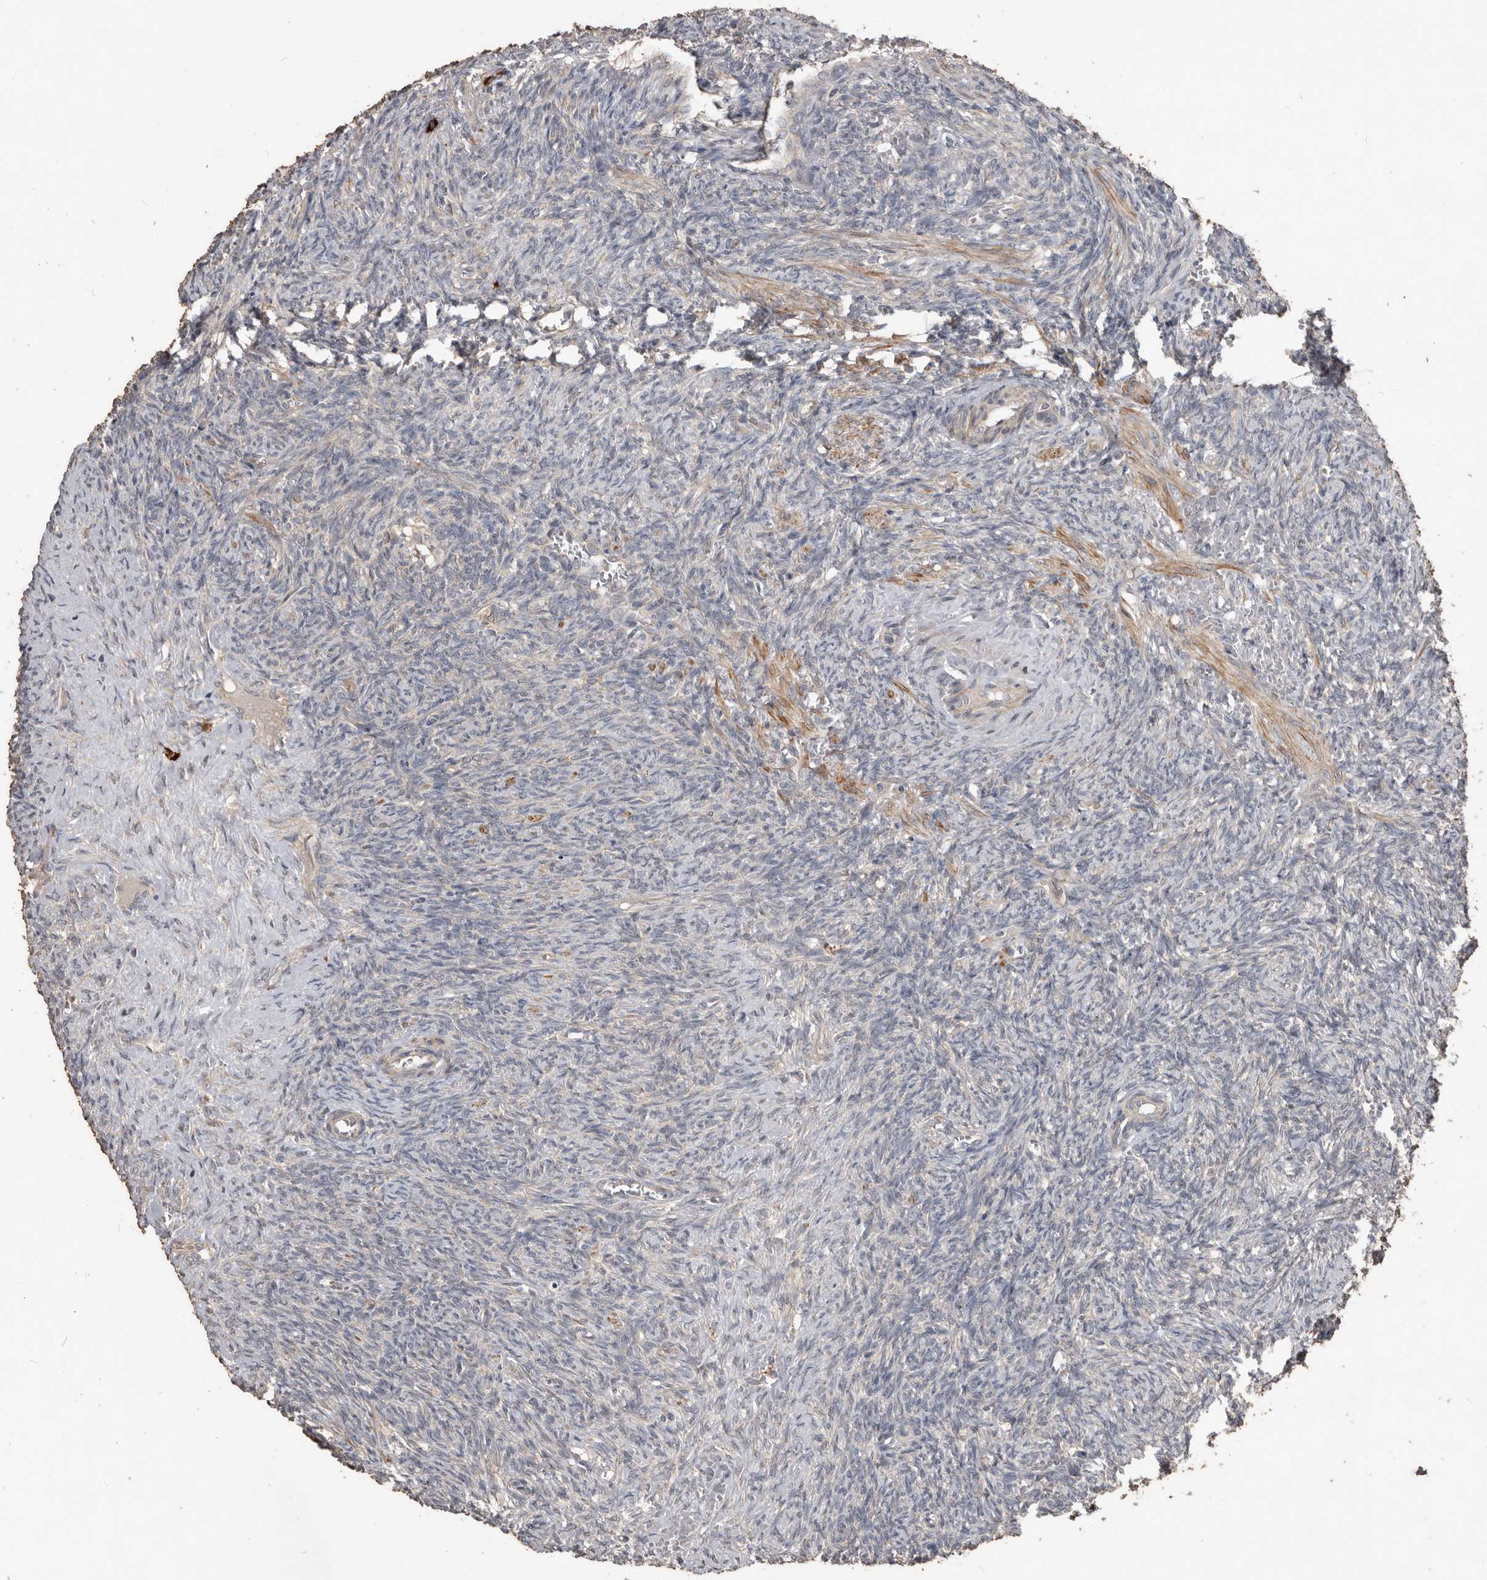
{"staining": {"intensity": "negative", "quantity": "none", "location": "none"}, "tissue": "ovary", "cell_type": "Ovarian stroma cells", "image_type": "normal", "snomed": [{"axis": "morphology", "description": "Normal tissue, NOS"}, {"axis": "topography", "description": "Ovary"}], "caption": "This micrograph is of normal ovary stained with IHC to label a protein in brown with the nuclei are counter-stained blue. There is no staining in ovarian stroma cells.", "gene": "BAMBI", "patient": {"sex": "female", "age": 41}}